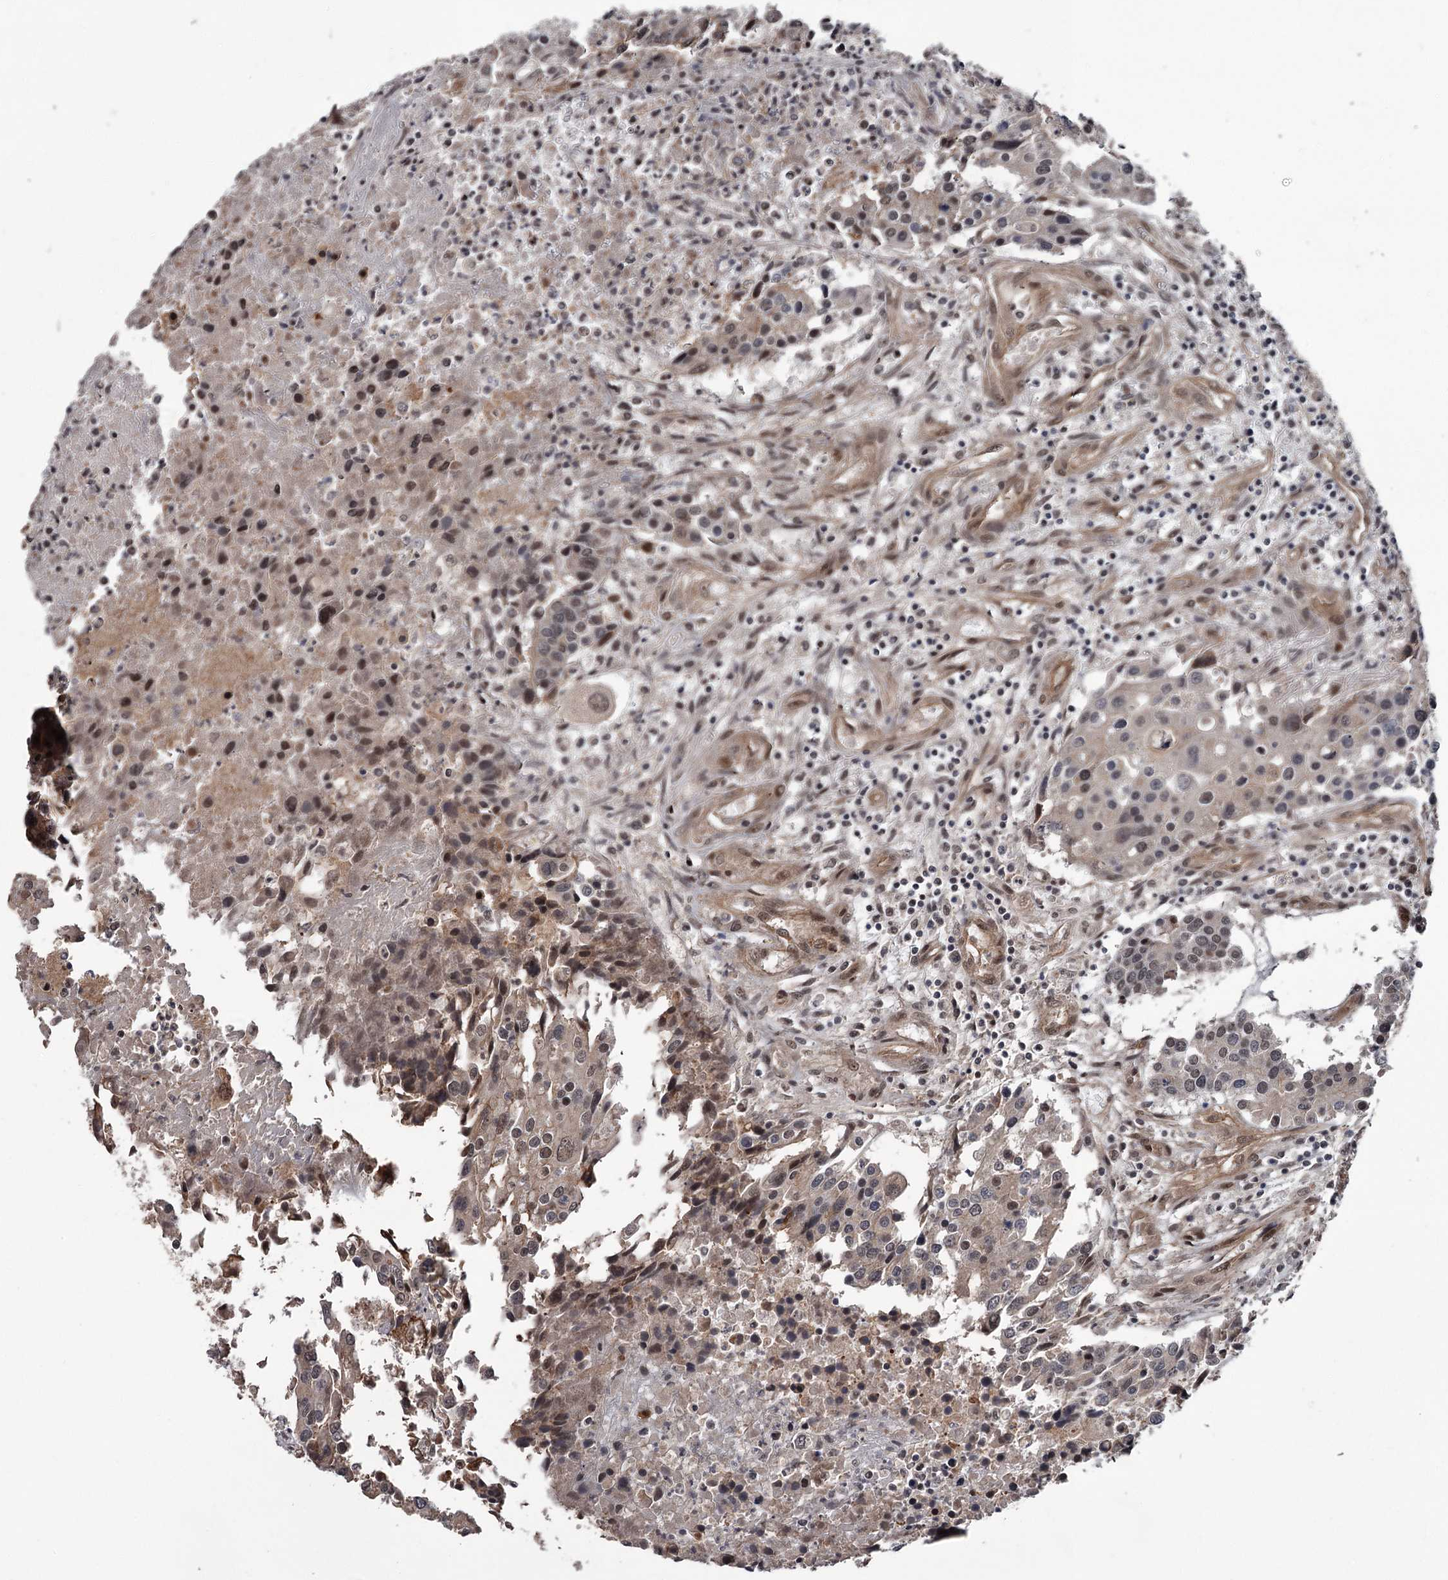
{"staining": {"intensity": "weak", "quantity": ">75%", "location": "cytoplasmic/membranous,nuclear"}, "tissue": "colorectal cancer", "cell_type": "Tumor cells", "image_type": "cancer", "snomed": [{"axis": "morphology", "description": "Adenocarcinoma, NOS"}, {"axis": "topography", "description": "Colon"}], "caption": "Colorectal cancer (adenocarcinoma) stained with immunohistochemistry (IHC) reveals weak cytoplasmic/membranous and nuclear positivity in about >75% of tumor cells. The protein of interest is stained brown, and the nuclei are stained in blue (DAB (3,3'-diaminobenzidine) IHC with brightfield microscopy, high magnification).", "gene": "CDC42EP2", "patient": {"sex": "male", "age": 77}}